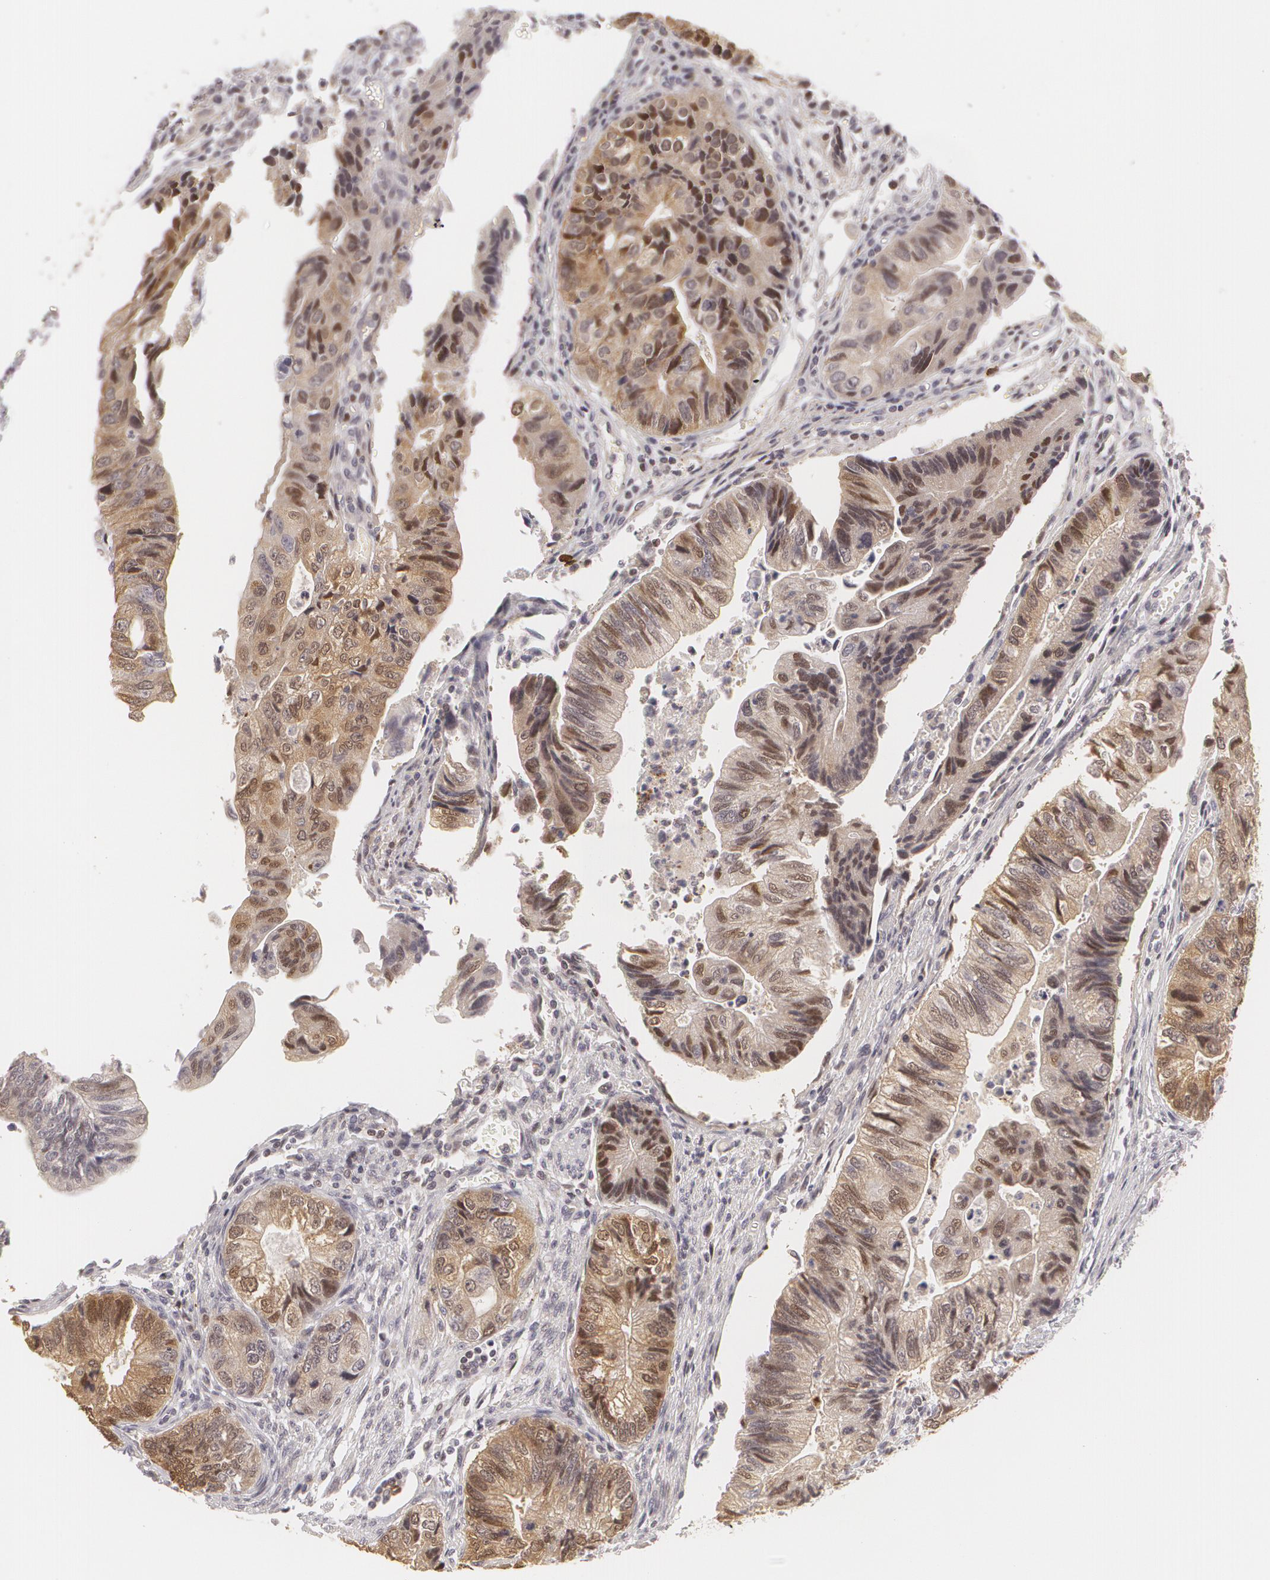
{"staining": {"intensity": "strong", "quantity": "25%-75%", "location": "nuclear"}, "tissue": "colorectal cancer", "cell_type": "Tumor cells", "image_type": "cancer", "snomed": [{"axis": "morphology", "description": "Adenocarcinoma, NOS"}, {"axis": "topography", "description": "Colon"}], "caption": "Immunohistochemistry (IHC) histopathology image of human colorectal cancer stained for a protein (brown), which reveals high levels of strong nuclear expression in approximately 25%-75% of tumor cells.", "gene": "ZBTB16", "patient": {"sex": "female", "age": 11}}